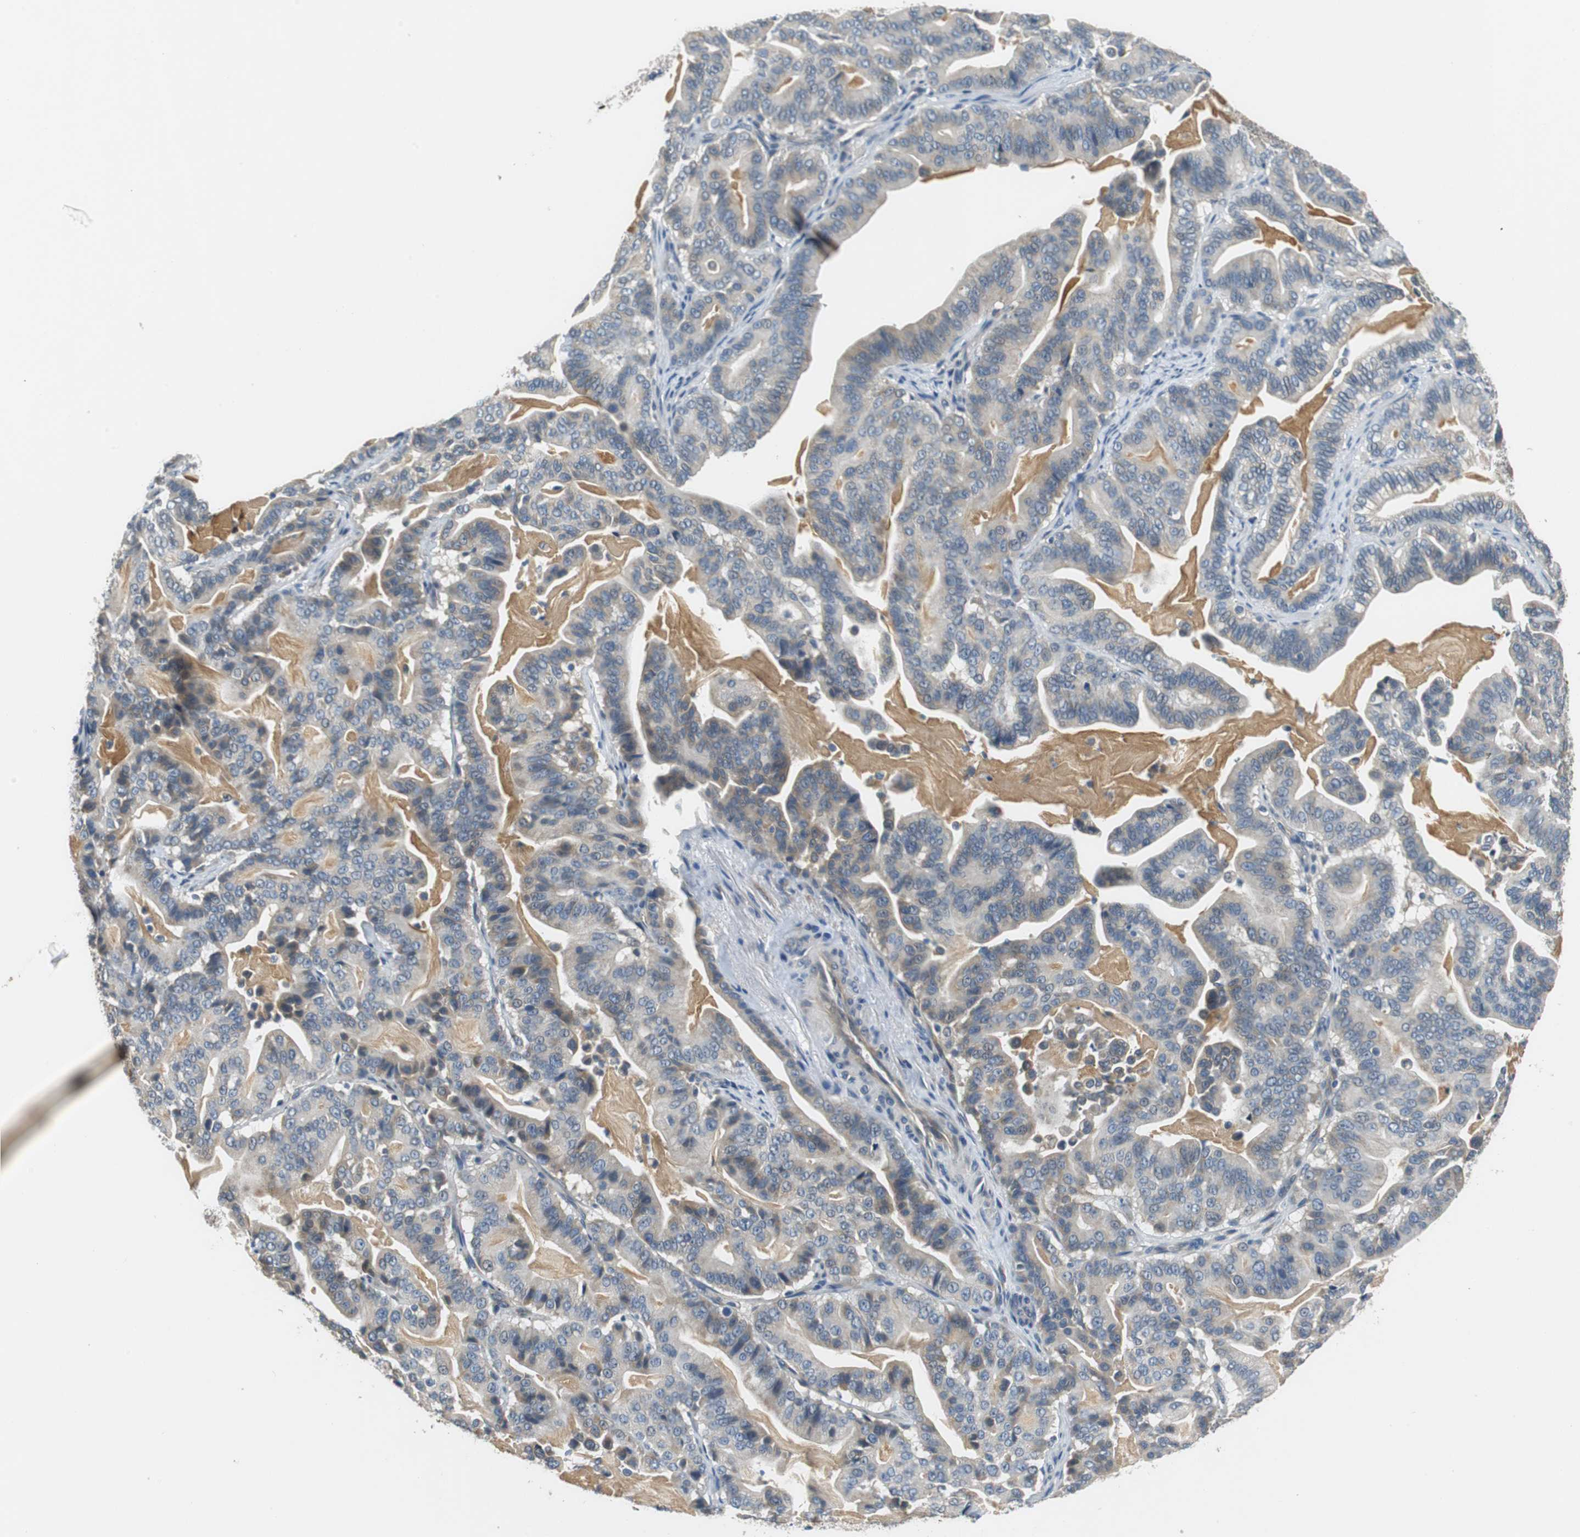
{"staining": {"intensity": "negative", "quantity": "none", "location": "none"}, "tissue": "pancreatic cancer", "cell_type": "Tumor cells", "image_type": "cancer", "snomed": [{"axis": "morphology", "description": "Adenocarcinoma, NOS"}, {"axis": "topography", "description": "Pancreas"}], "caption": "The photomicrograph exhibits no staining of tumor cells in adenocarcinoma (pancreatic).", "gene": "FADS2", "patient": {"sex": "male", "age": 63}}